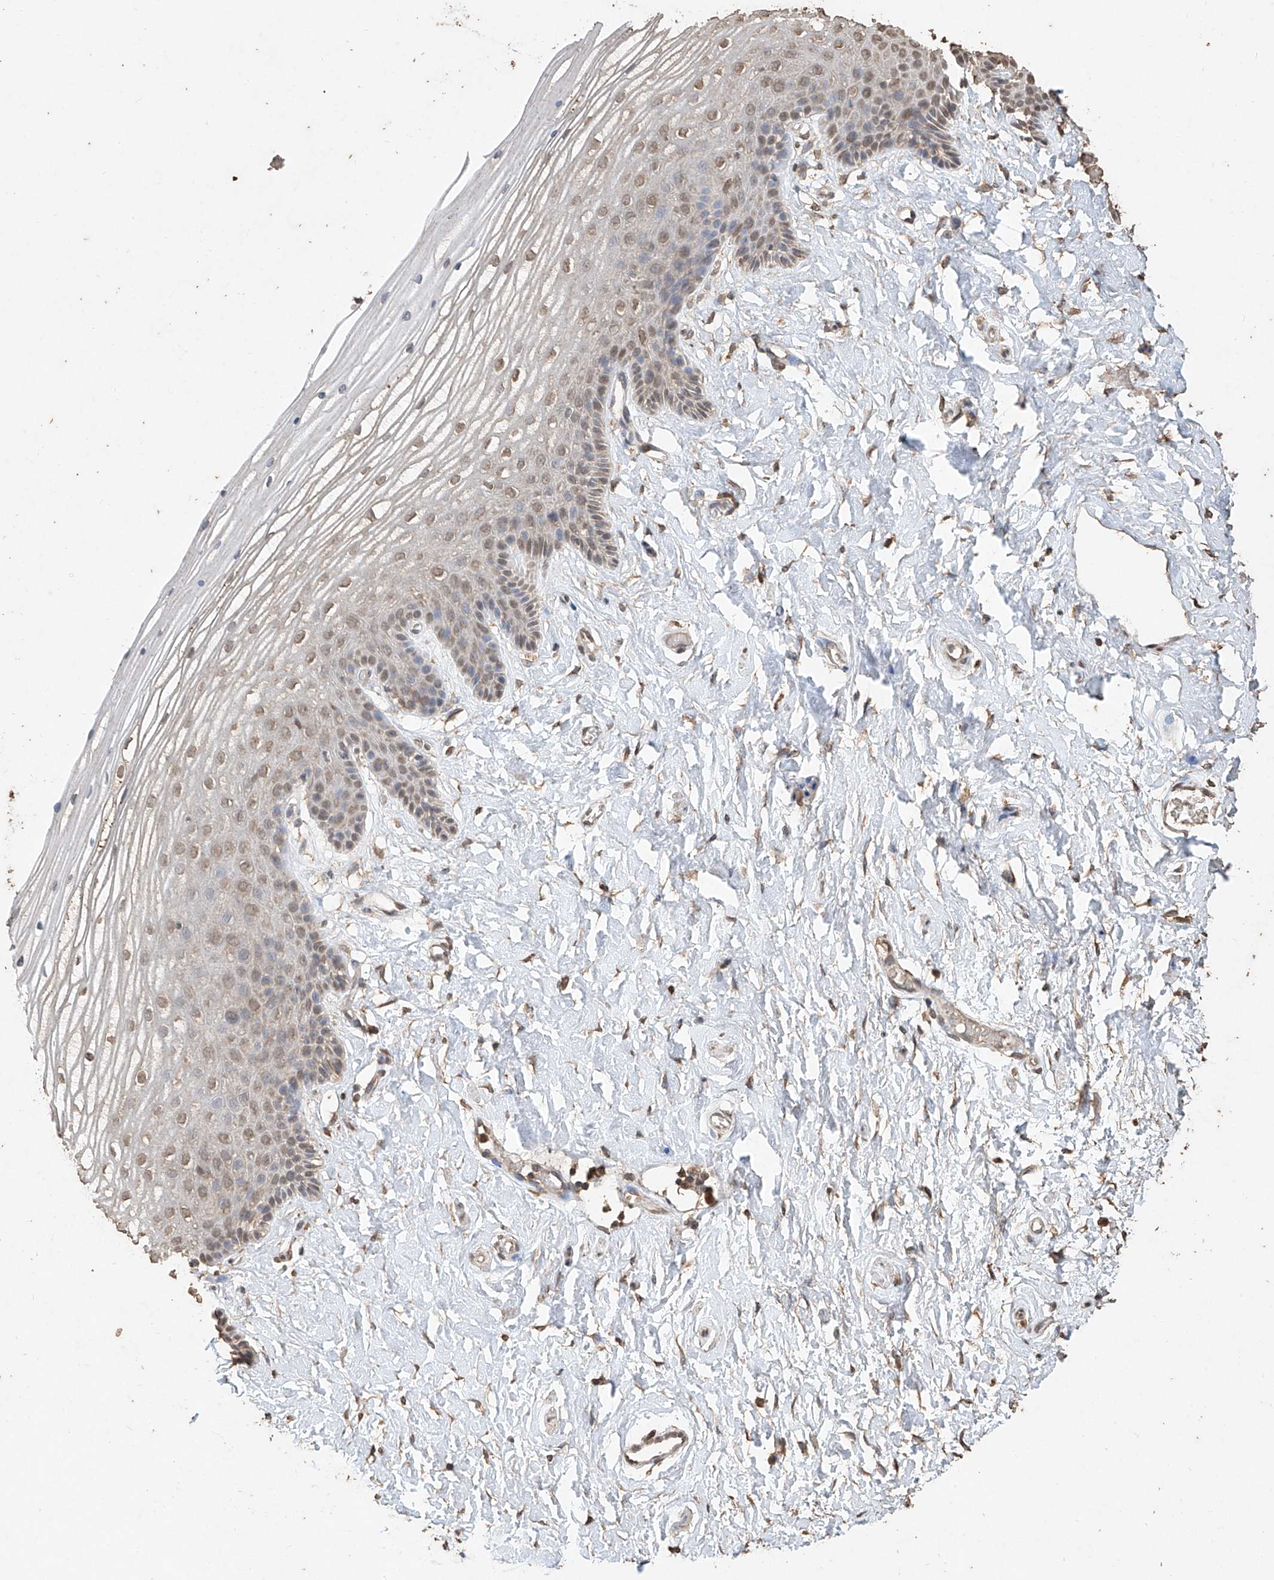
{"staining": {"intensity": "moderate", "quantity": "25%-75%", "location": "cytoplasmic/membranous"}, "tissue": "vagina", "cell_type": "Squamous epithelial cells", "image_type": "normal", "snomed": [{"axis": "morphology", "description": "Normal tissue, NOS"}, {"axis": "topography", "description": "Vagina"}, {"axis": "topography", "description": "Cervix"}], "caption": "IHC of unremarkable human vagina reveals medium levels of moderate cytoplasmic/membranous expression in about 25%-75% of squamous epithelial cells.", "gene": "ELOVL1", "patient": {"sex": "female", "age": 40}}